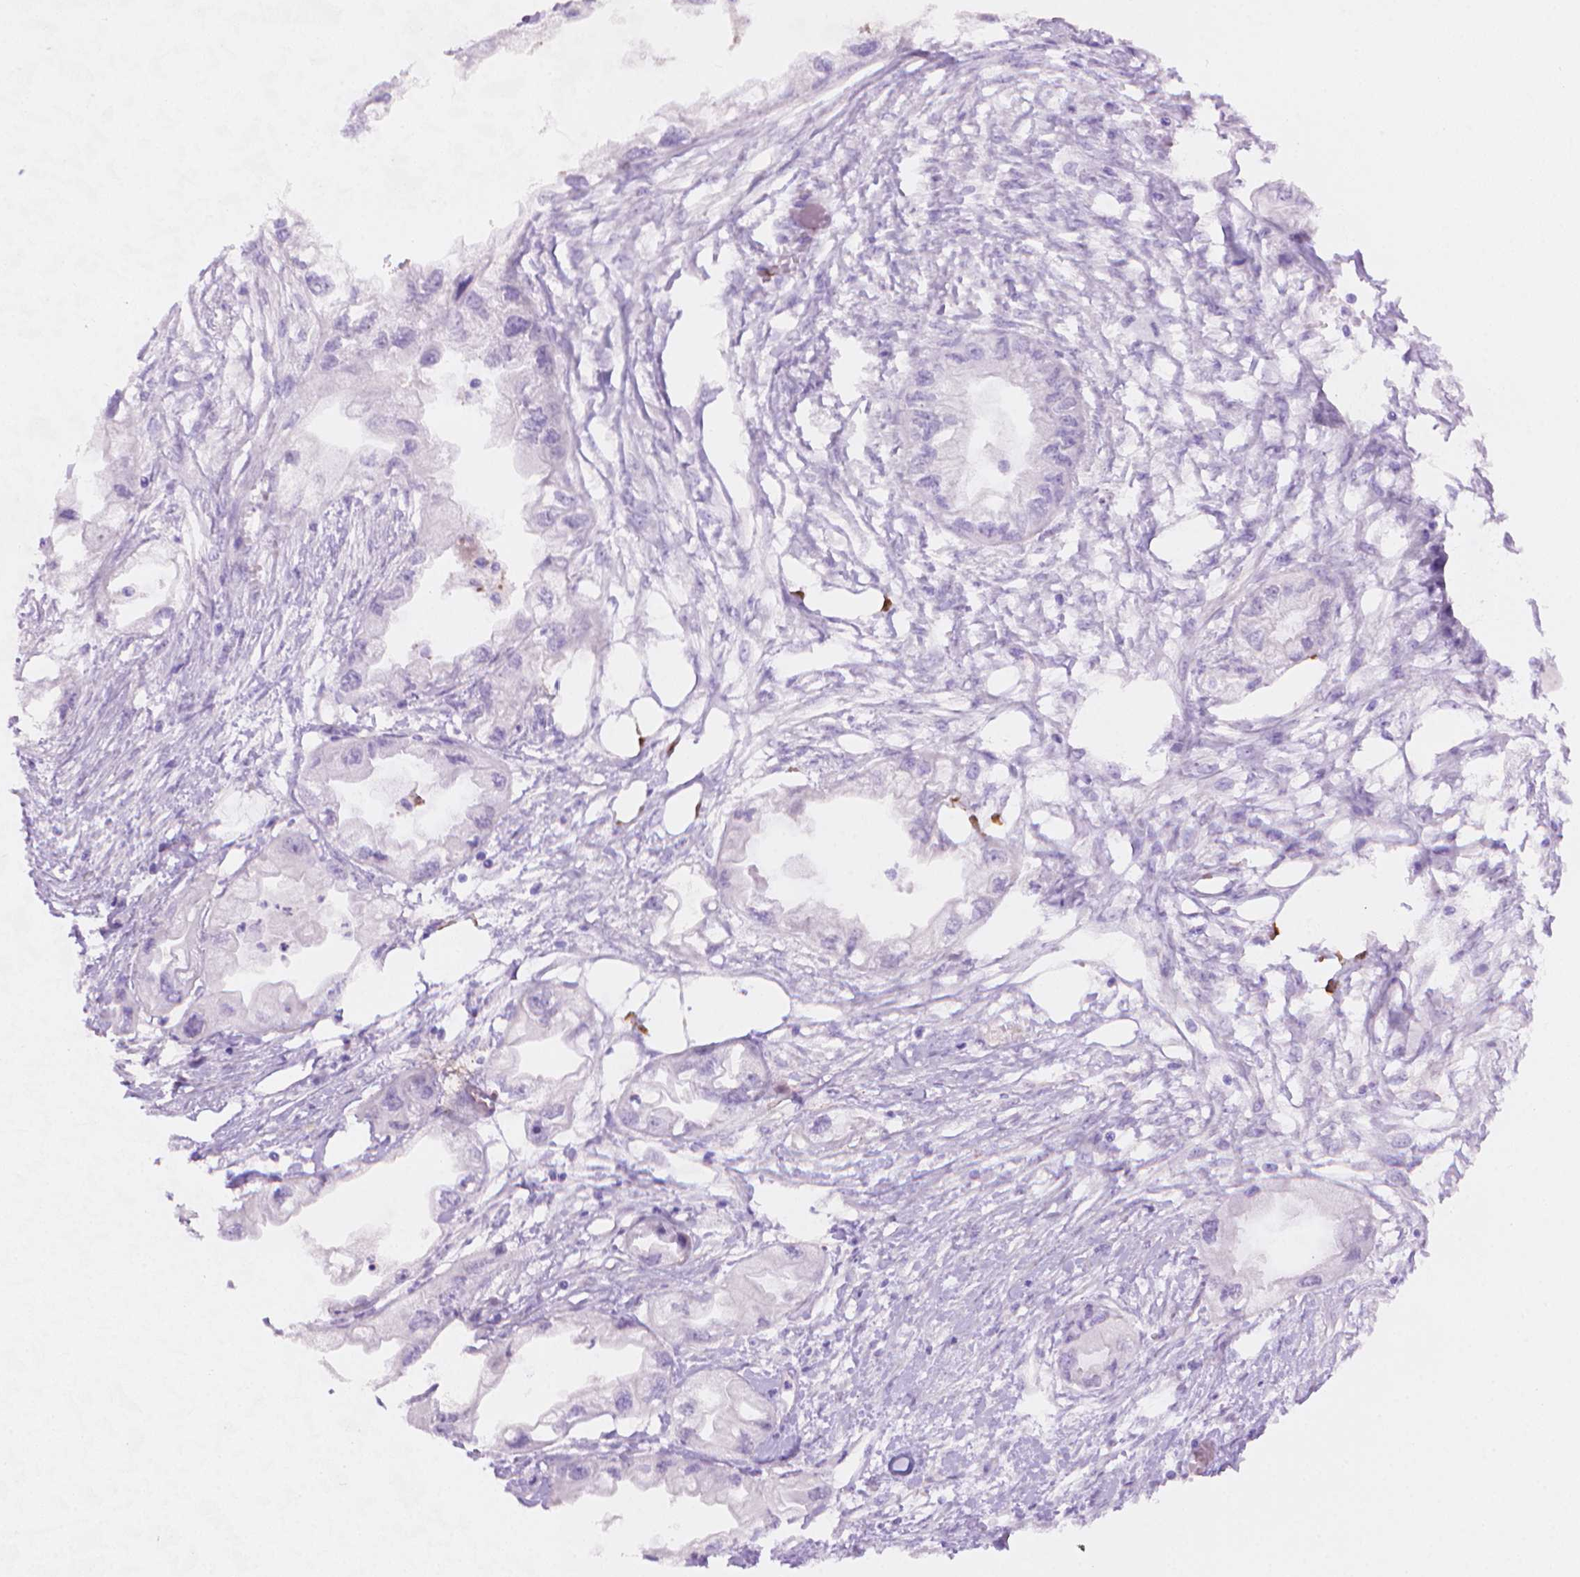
{"staining": {"intensity": "negative", "quantity": "none", "location": "none"}, "tissue": "endometrial cancer", "cell_type": "Tumor cells", "image_type": "cancer", "snomed": [{"axis": "morphology", "description": "Adenocarcinoma, NOS"}, {"axis": "morphology", "description": "Adenocarcinoma, metastatic, NOS"}, {"axis": "topography", "description": "Adipose tissue"}, {"axis": "topography", "description": "Endometrium"}], "caption": "Endometrial cancer (adenocarcinoma) was stained to show a protein in brown. There is no significant positivity in tumor cells. (DAB (3,3'-diaminobenzidine) immunohistochemistry visualized using brightfield microscopy, high magnification).", "gene": "AMMECR1", "patient": {"sex": "female", "age": 67}}